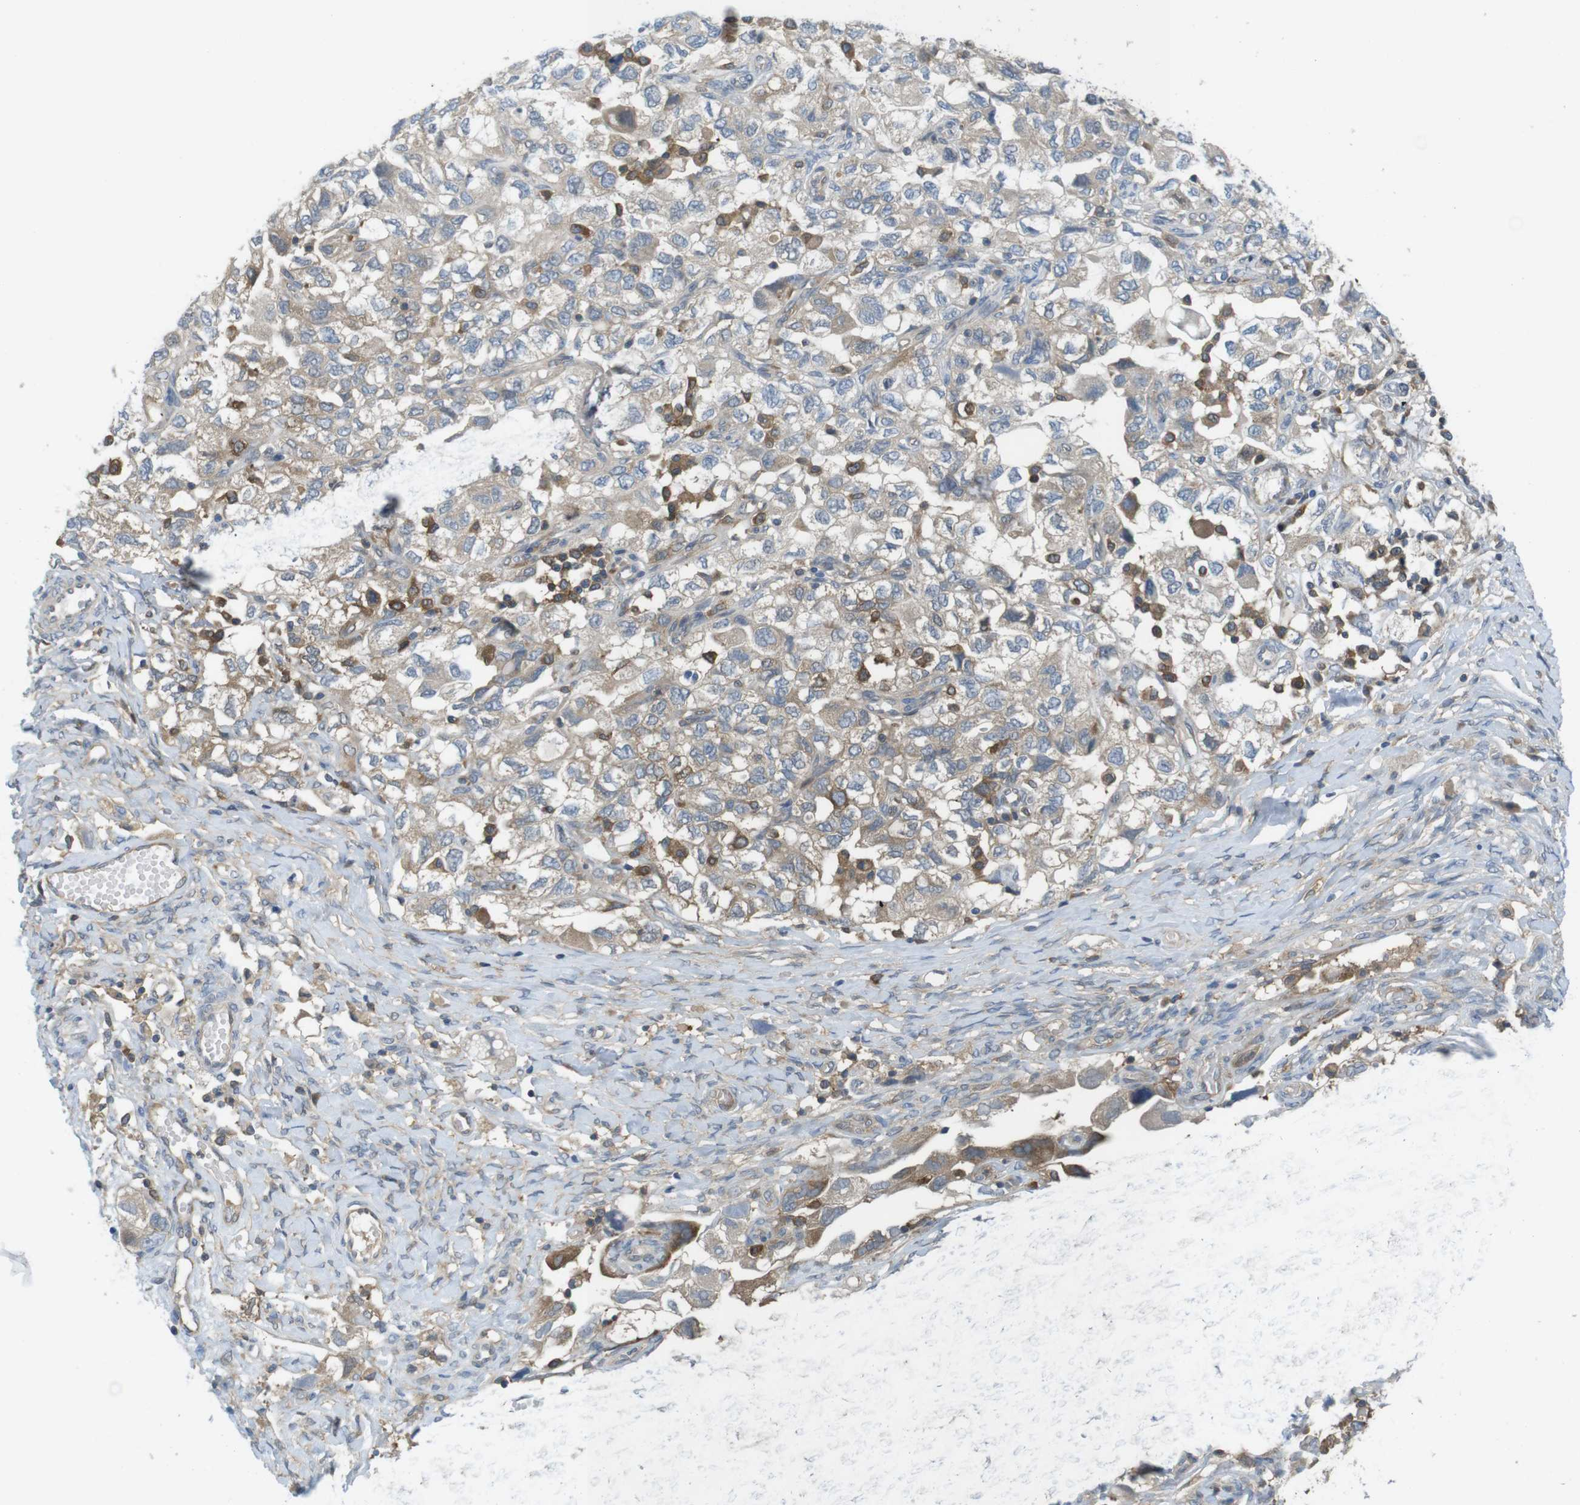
{"staining": {"intensity": "weak", "quantity": ">75%", "location": "cytoplasmic/membranous"}, "tissue": "ovarian cancer", "cell_type": "Tumor cells", "image_type": "cancer", "snomed": [{"axis": "morphology", "description": "Carcinoma, NOS"}, {"axis": "morphology", "description": "Cystadenocarcinoma, serous, NOS"}, {"axis": "topography", "description": "Ovary"}], "caption": "Approximately >75% of tumor cells in human ovarian cancer display weak cytoplasmic/membranous protein positivity as visualized by brown immunohistochemical staining.", "gene": "MTHFD1", "patient": {"sex": "female", "age": 69}}